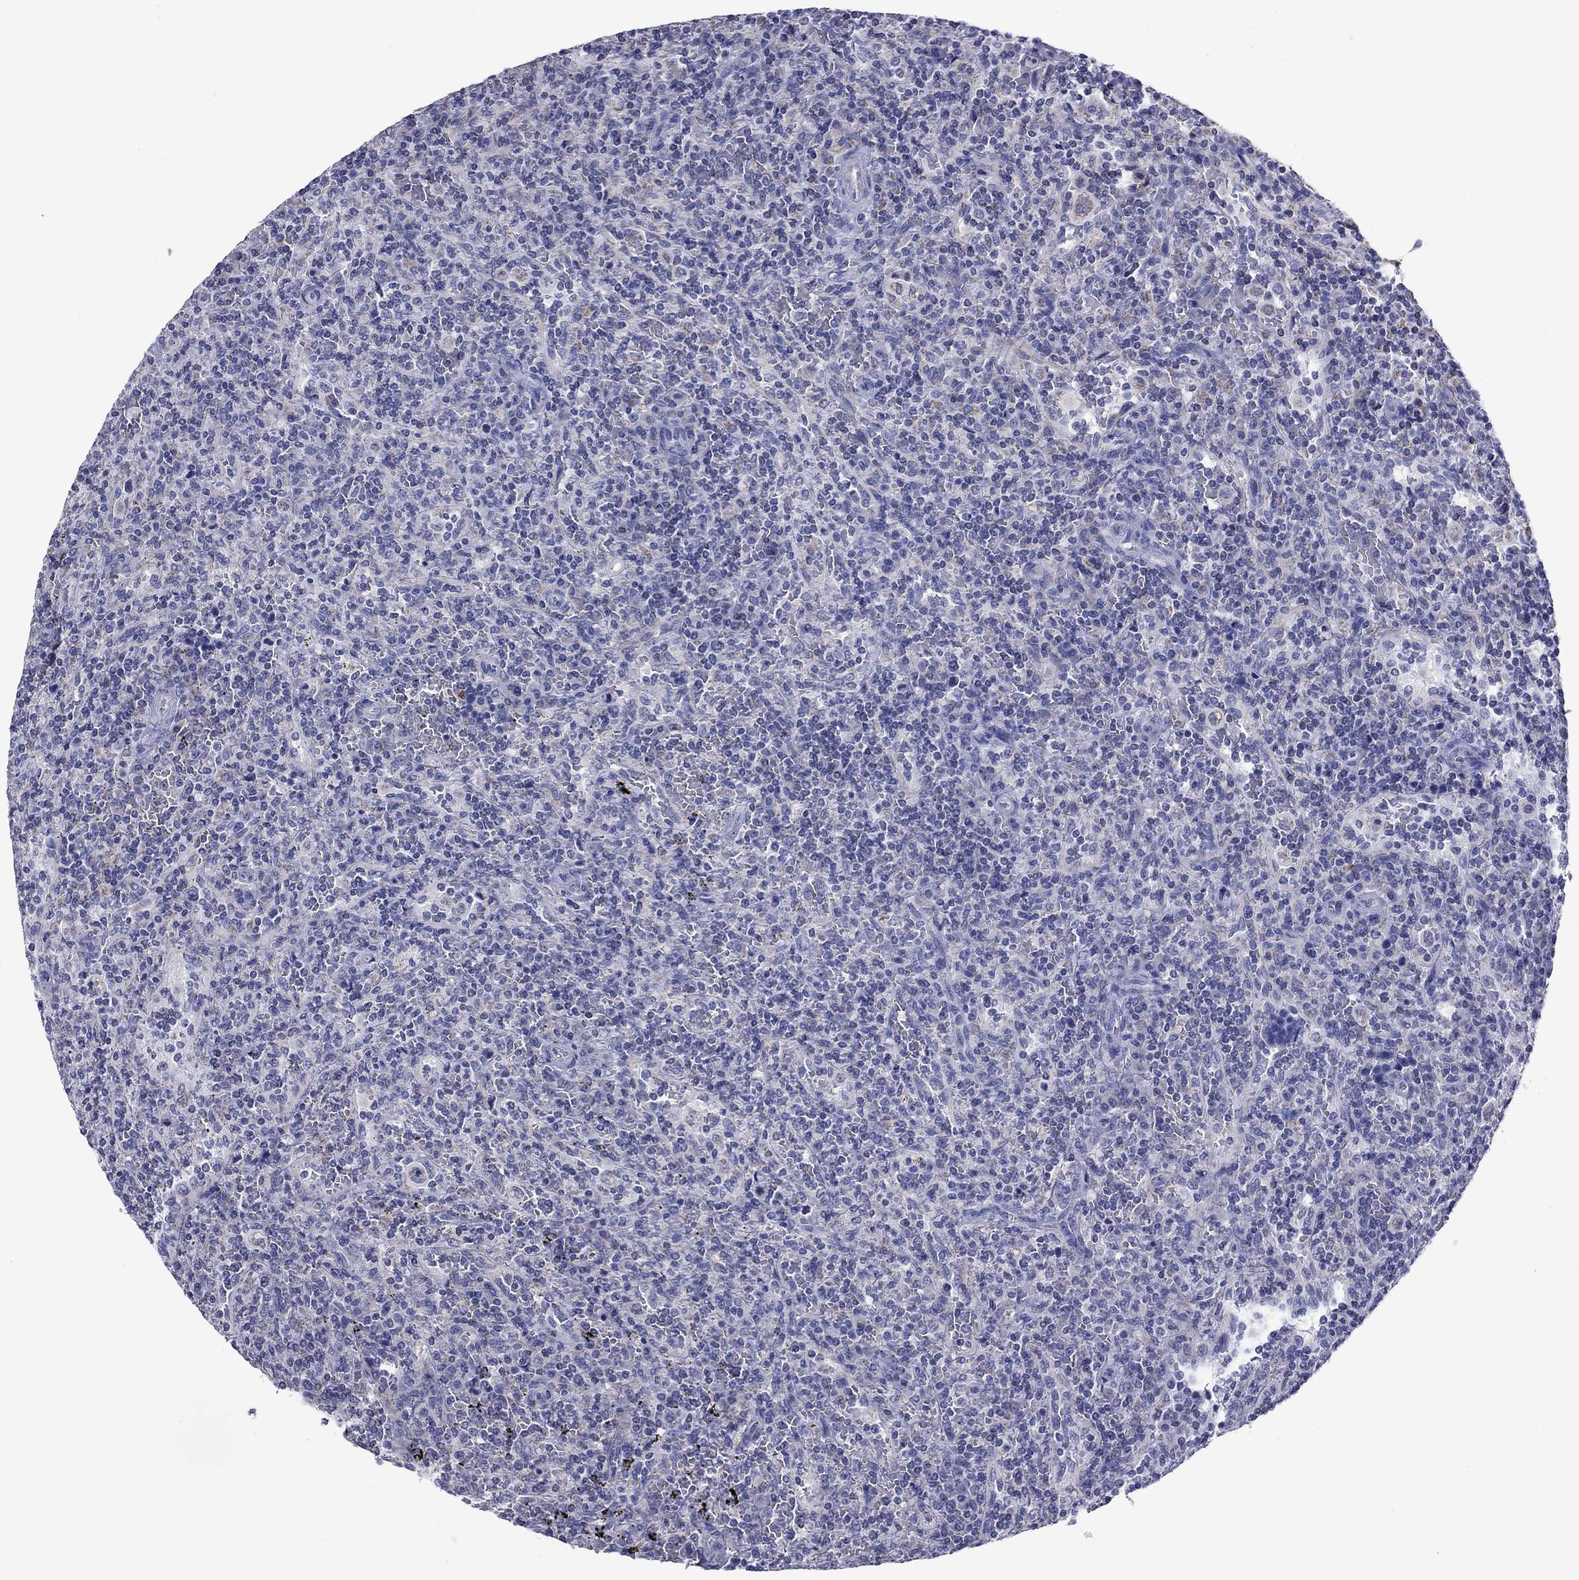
{"staining": {"intensity": "negative", "quantity": "none", "location": "none"}, "tissue": "lymphoma", "cell_type": "Tumor cells", "image_type": "cancer", "snomed": [{"axis": "morphology", "description": "Malignant lymphoma, non-Hodgkin's type, Low grade"}, {"axis": "topography", "description": "Spleen"}], "caption": "Malignant lymphoma, non-Hodgkin's type (low-grade) stained for a protein using immunohistochemistry (IHC) exhibits no expression tumor cells.", "gene": "ACADSB", "patient": {"sex": "male", "age": 62}}